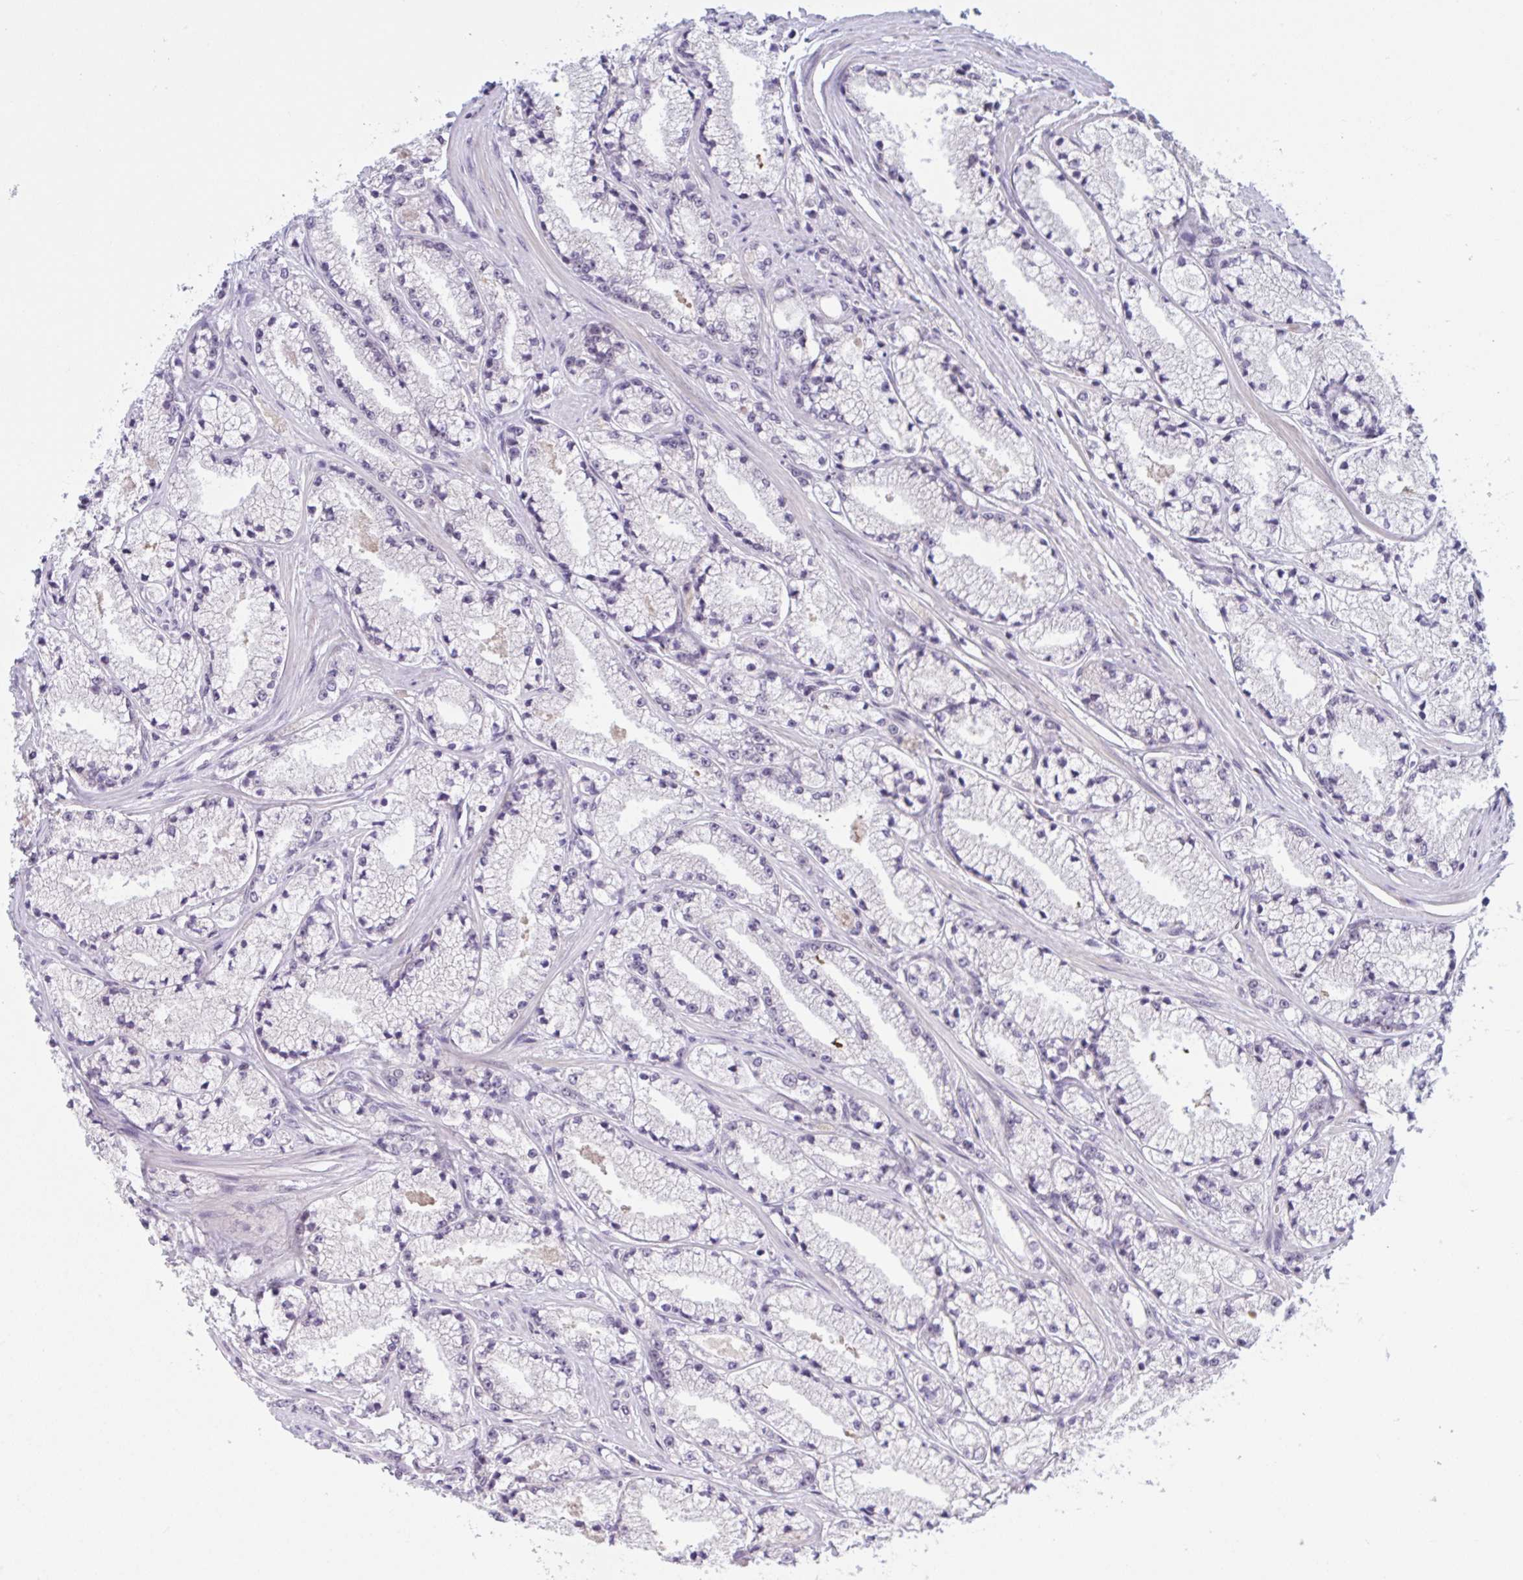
{"staining": {"intensity": "negative", "quantity": "none", "location": "none"}, "tissue": "prostate cancer", "cell_type": "Tumor cells", "image_type": "cancer", "snomed": [{"axis": "morphology", "description": "Adenocarcinoma, High grade"}, {"axis": "topography", "description": "Prostate"}], "caption": "Immunohistochemistry (IHC) of prostate cancer shows no expression in tumor cells. (DAB IHC visualized using brightfield microscopy, high magnification).", "gene": "TTC7B", "patient": {"sex": "male", "age": 63}}